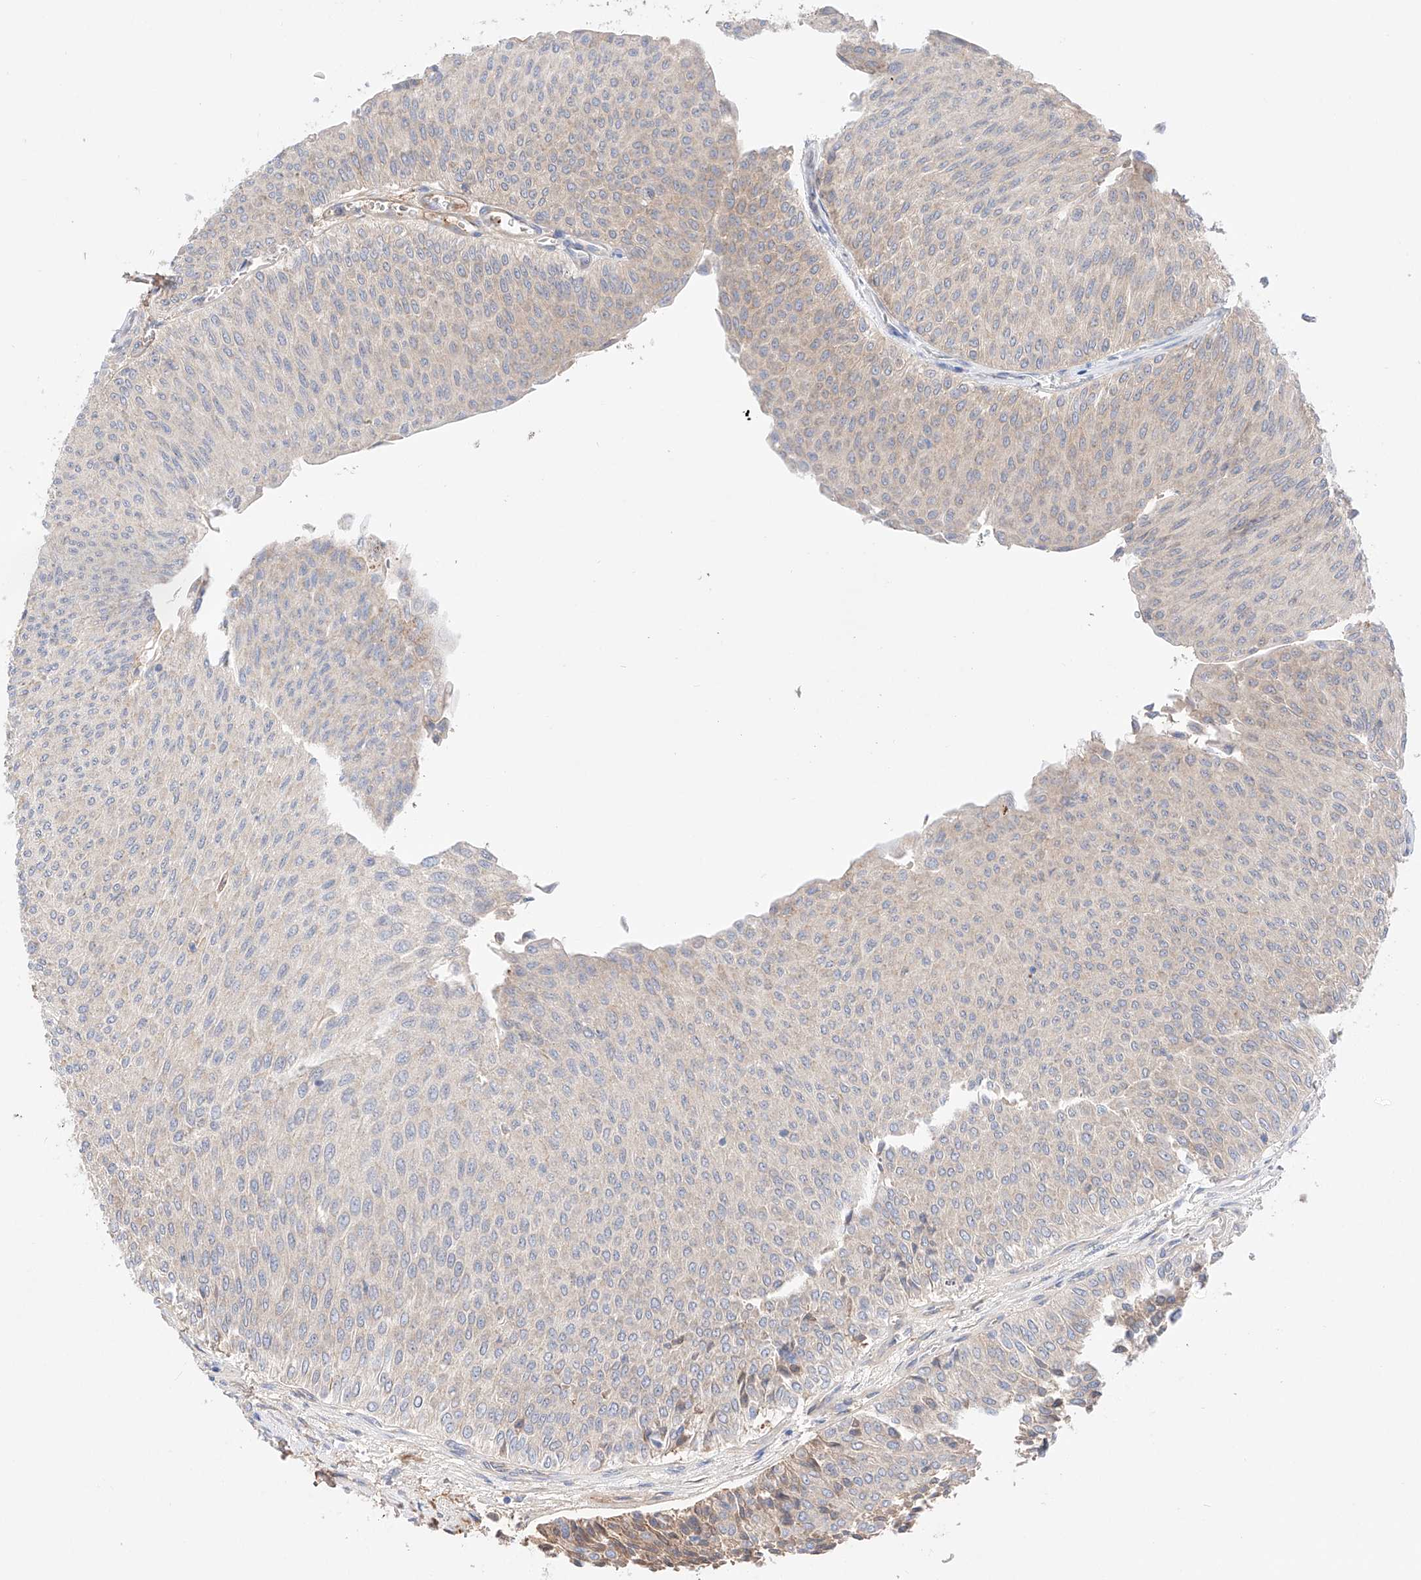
{"staining": {"intensity": "strong", "quantity": "<25%", "location": "cytoplasmic/membranous"}, "tissue": "urothelial cancer", "cell_type": "Tumor cells", "image_type": "cancer", "snomed": [{"axis": "morphology", "description": "Urothelial carcinoma, Low grade"}, {"axis": "topography", "description": "Urinary bladder"}], "caption": "A medium amount of strong cytoplasmic/membranous expression is present in about <25% of tumor cells in urothelial carcinoma (low-grade) tissue.", "gene": "PGGT1B", "patient": {"sex": "male", "age": 78}}